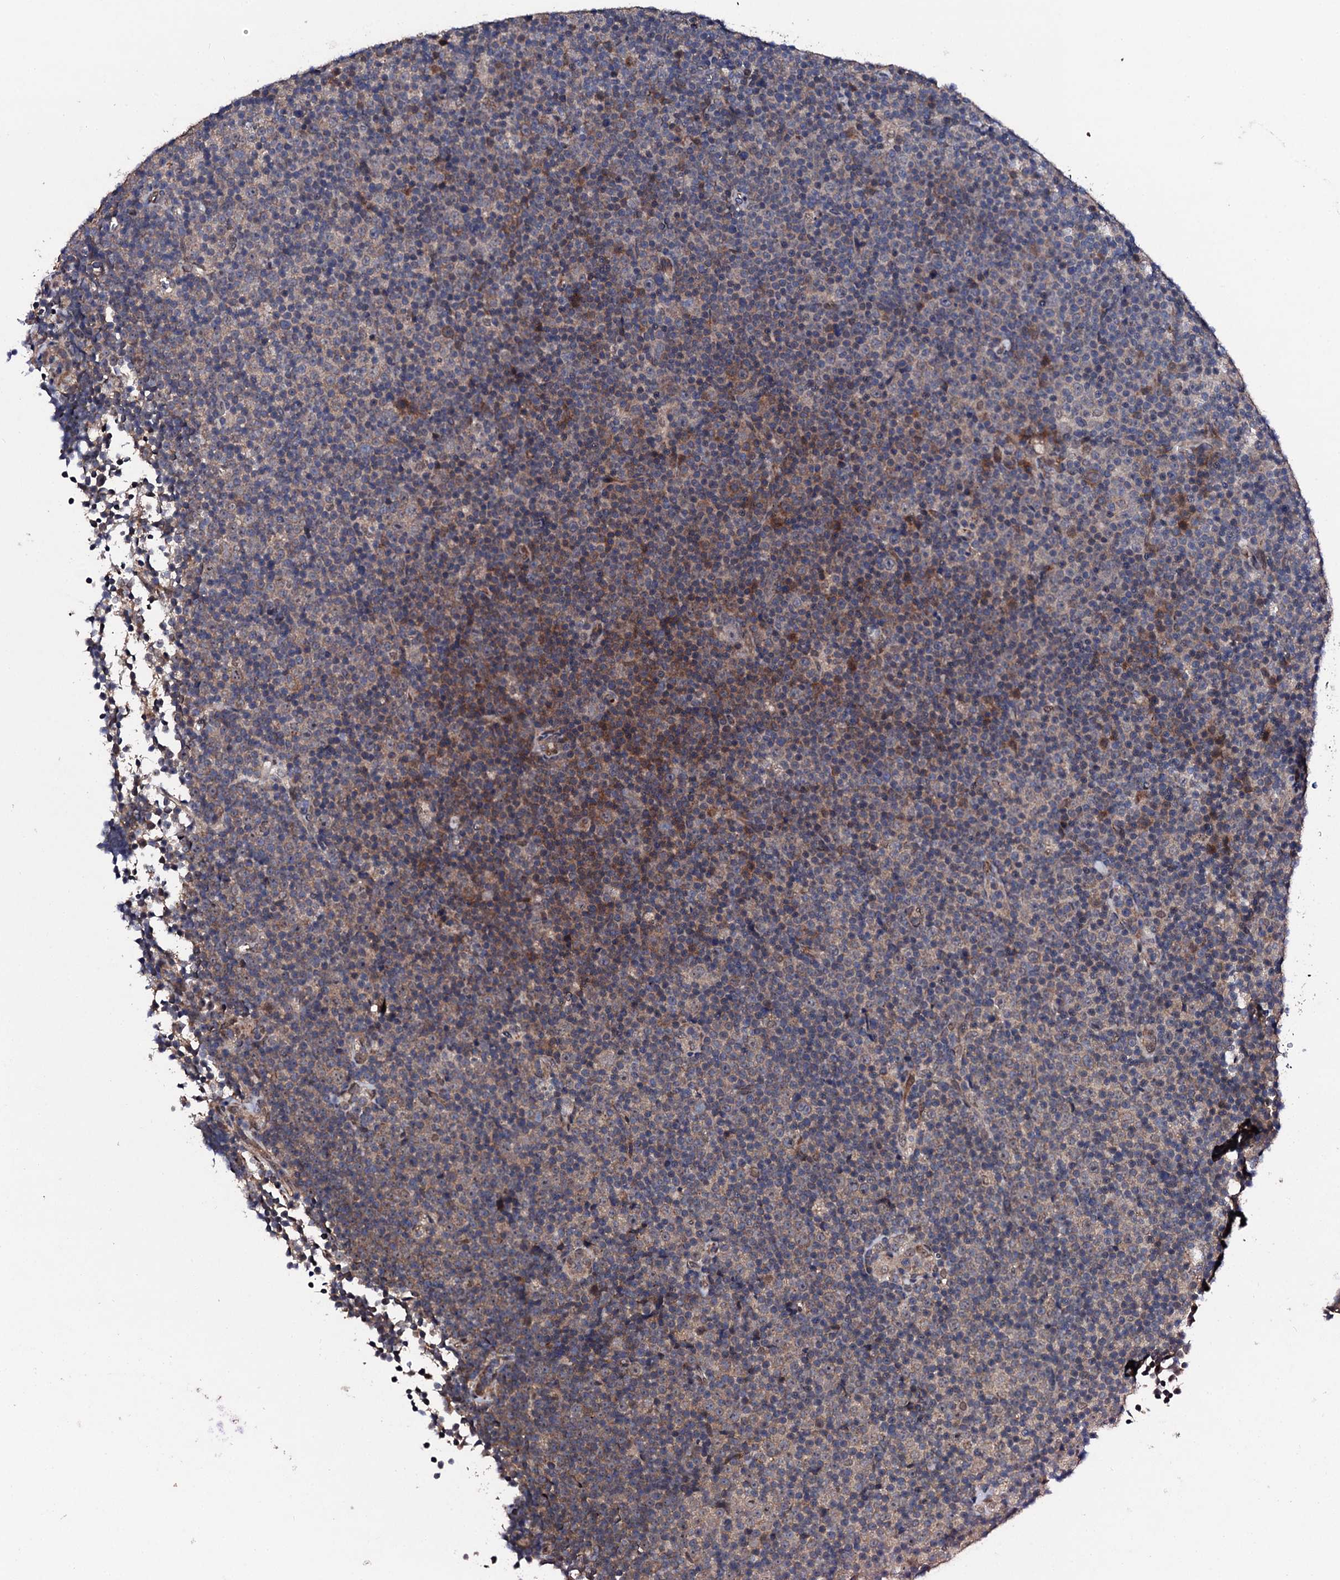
{"staining": {"intensity": "negative", "quantity": "none", "location": "none"}, "tissue": "lymphoma", "cell_type": "Tumor cells", "image_type": "cancer", "snomed": [{"axis": "morphology", "description": "Malignant lymphoma, non-Hodgkin's type, Low grade"}, {"axis": "topography", "description": "Lymph node"}], "caption": "An immunohistochemistry histopathology image of malignant lymphoma, non-Hodgkin's type (low-grade) is shown. There is no staining in tumor cells of malignant lymphoma, non-Hodgkin's type (low-grade).", "gene": "IP6K1", "patient": {"sex": "female", "age": 67}}